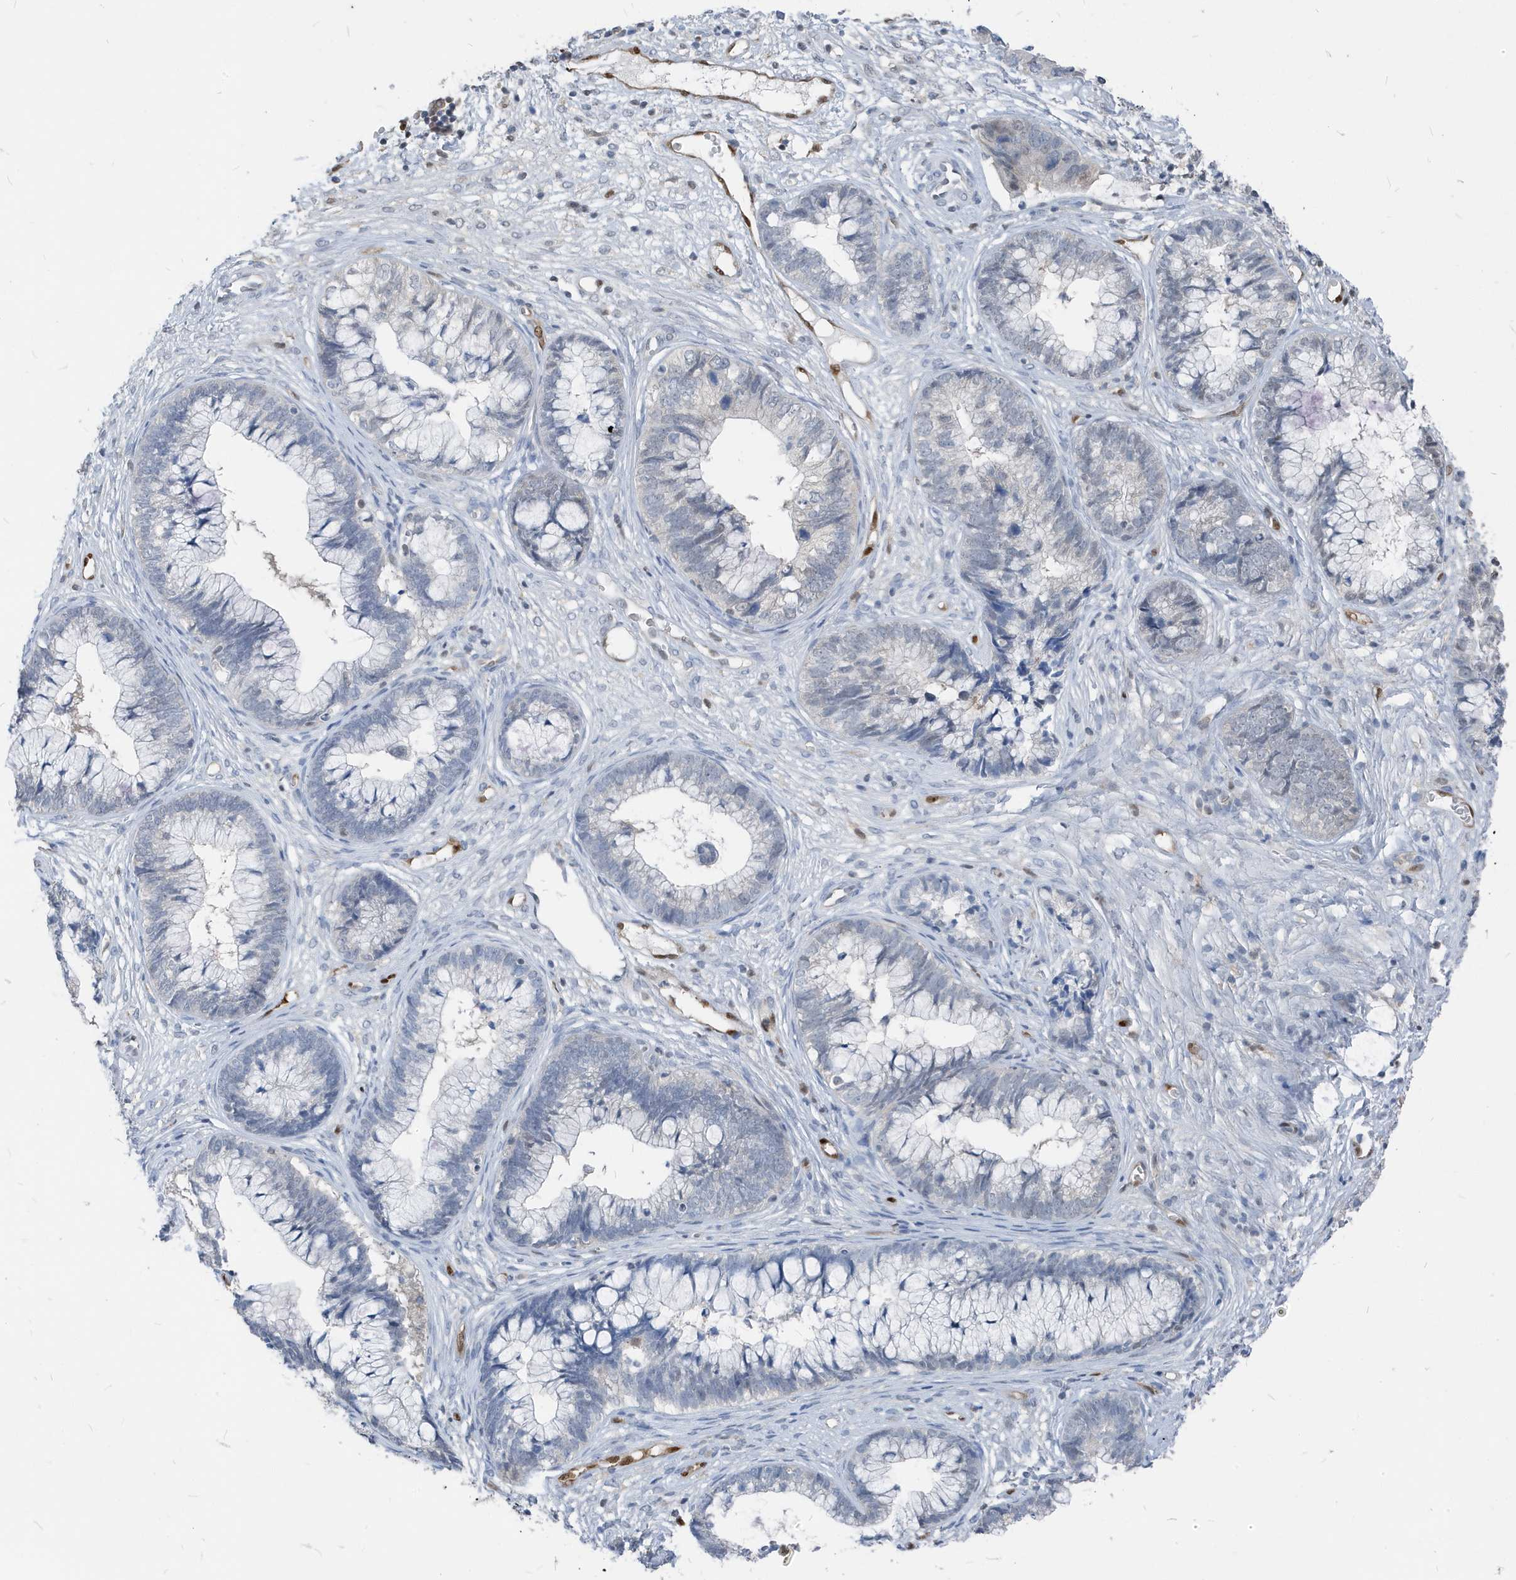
{"staining": {"intensity": "weak", "quantity": "<25%", "location": "nuclear"}, "tissue": "cervical cancer", "cell_type": "Tumor cells", "image_type": "cancer", "snomed": [{"axis": "morphology", "description": "Adenocarcinoma, NOS"}, {"axis": "topography", "description": "Cervix"}], "caption": "The micrograph displays no significant expression in tumor cells of cervical adenocarcinoma.", "gene": "NCOA7", "patient": {"sex": "female", "age": 44}}